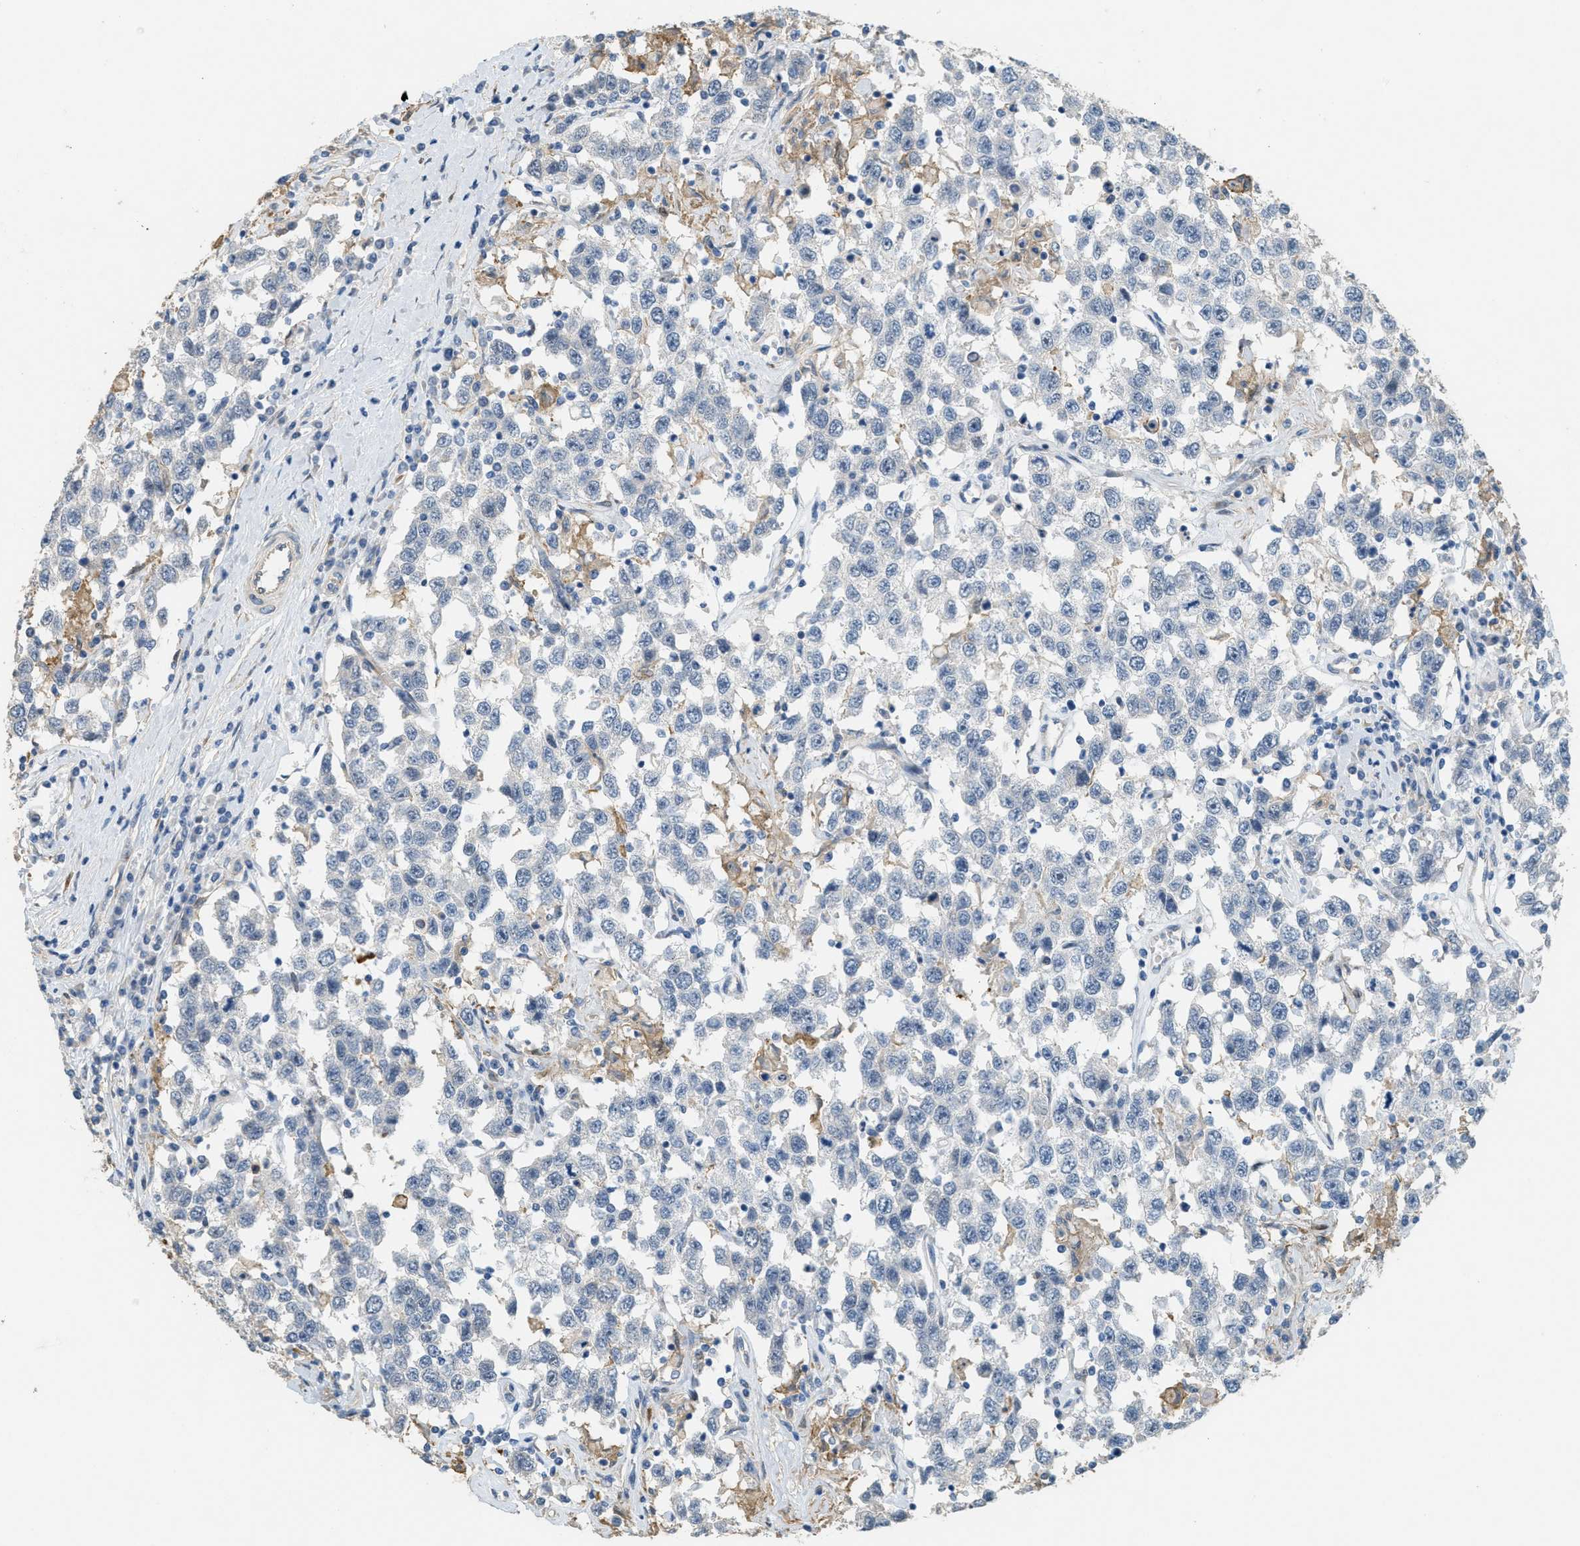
{"staining": {"intensity": "negative", "quantity": "none", "location": "none"}, "tissue": "testis cancer", "cell_type": "Tumor cells", "image_type": "cancer", "snomed": [{"axis": "morphology", "description": "Seminoma, NOS"}, {"axis": "topography", "description": "Testis"}], "caption": "Photomicrograph shows no significant protein expression in tumor cells of testis cancer (seminoma).", "gene": "ADCY5", "patient": {"sex": "male", "age": 41}}